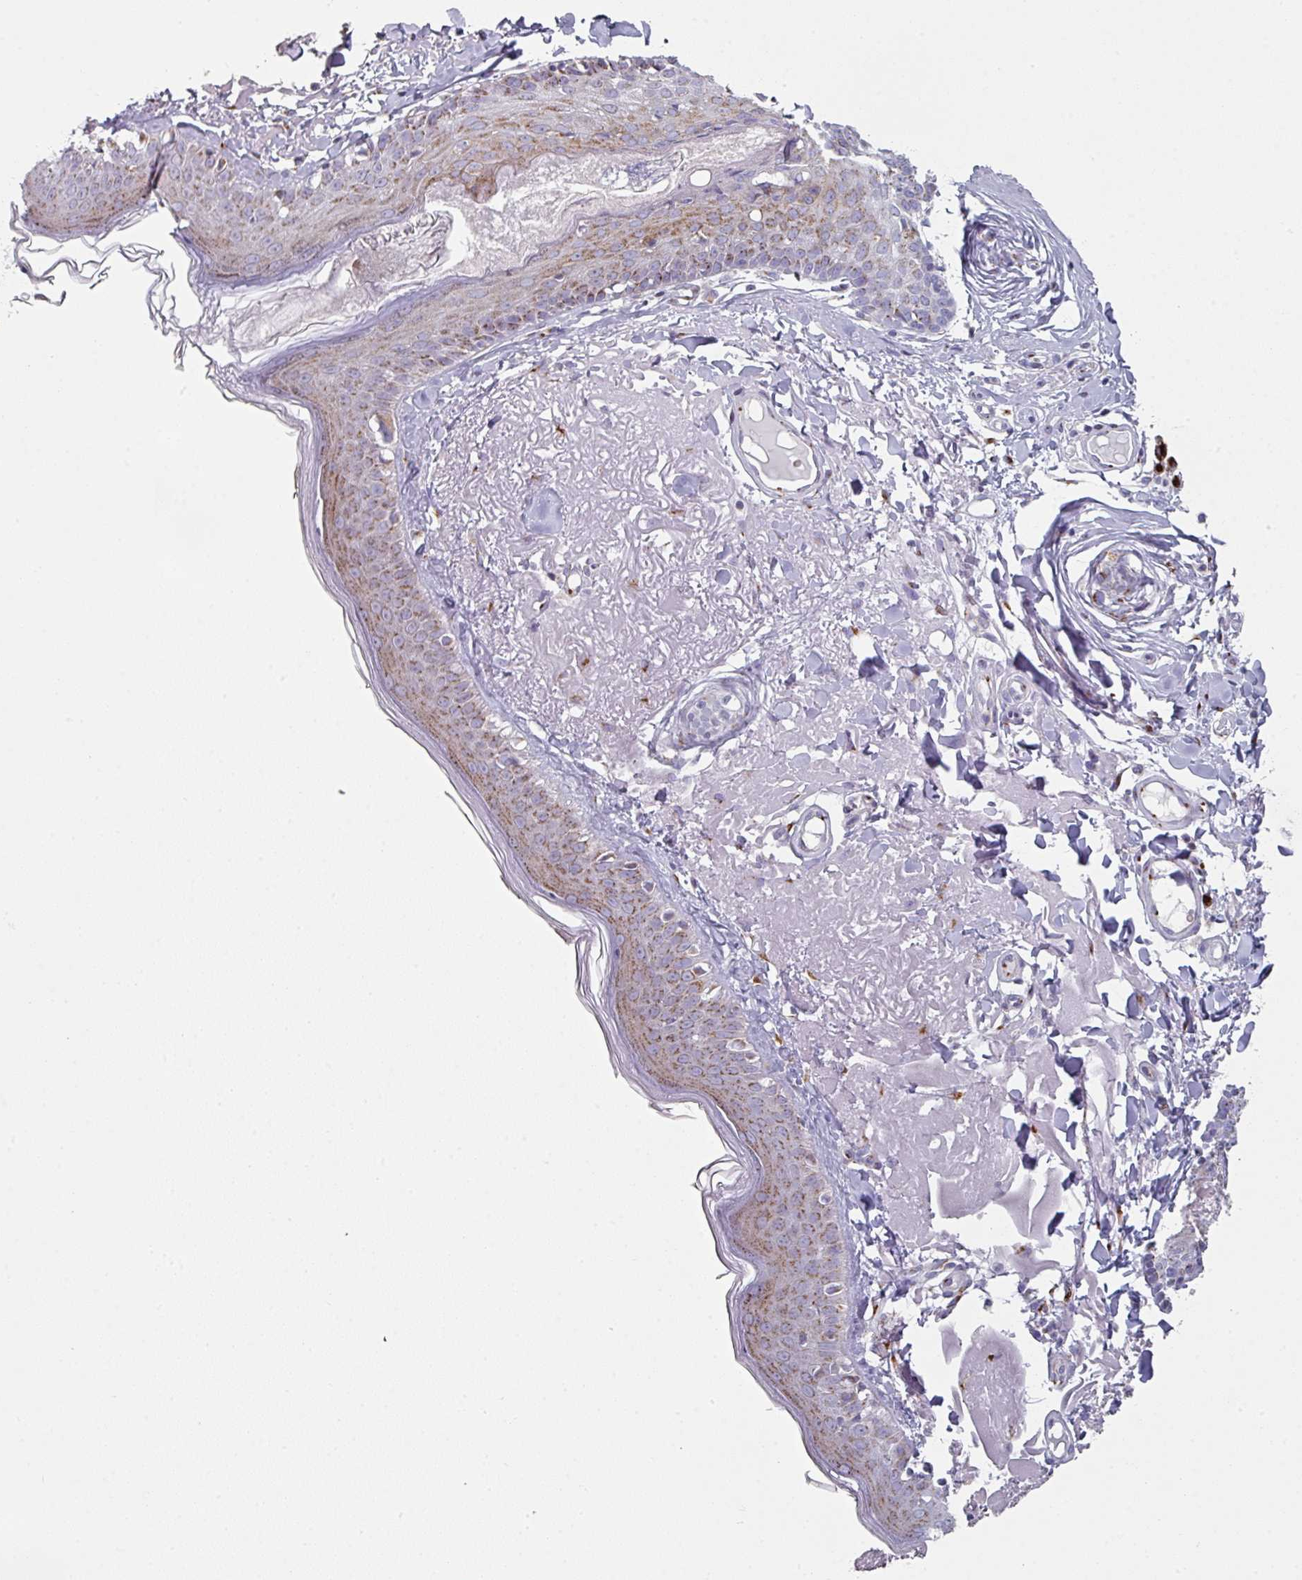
{"staining": {"intensity": "strong", "quantity": "25%-75%", "location": "cytoplasmic/membranous"}, "tissue": "skin", "cell_type": "Fibroblasts", "image_type": "normal", "snomed": [{"axis": "morphology", "description": "Normal tissue, NOS"}, {"axis": "morphology", "description": "Malignant melanoma, NOS"}, {"axis": "topography", "description": "Skin"}], "caption": "IHC of normal human skin shows high levels of strong cytoplasmic/membranous positivity in about 25%-75% of fibroblasts.", "gene": "CCDC85B", "patient": {"sex": "male", "age": 80}}